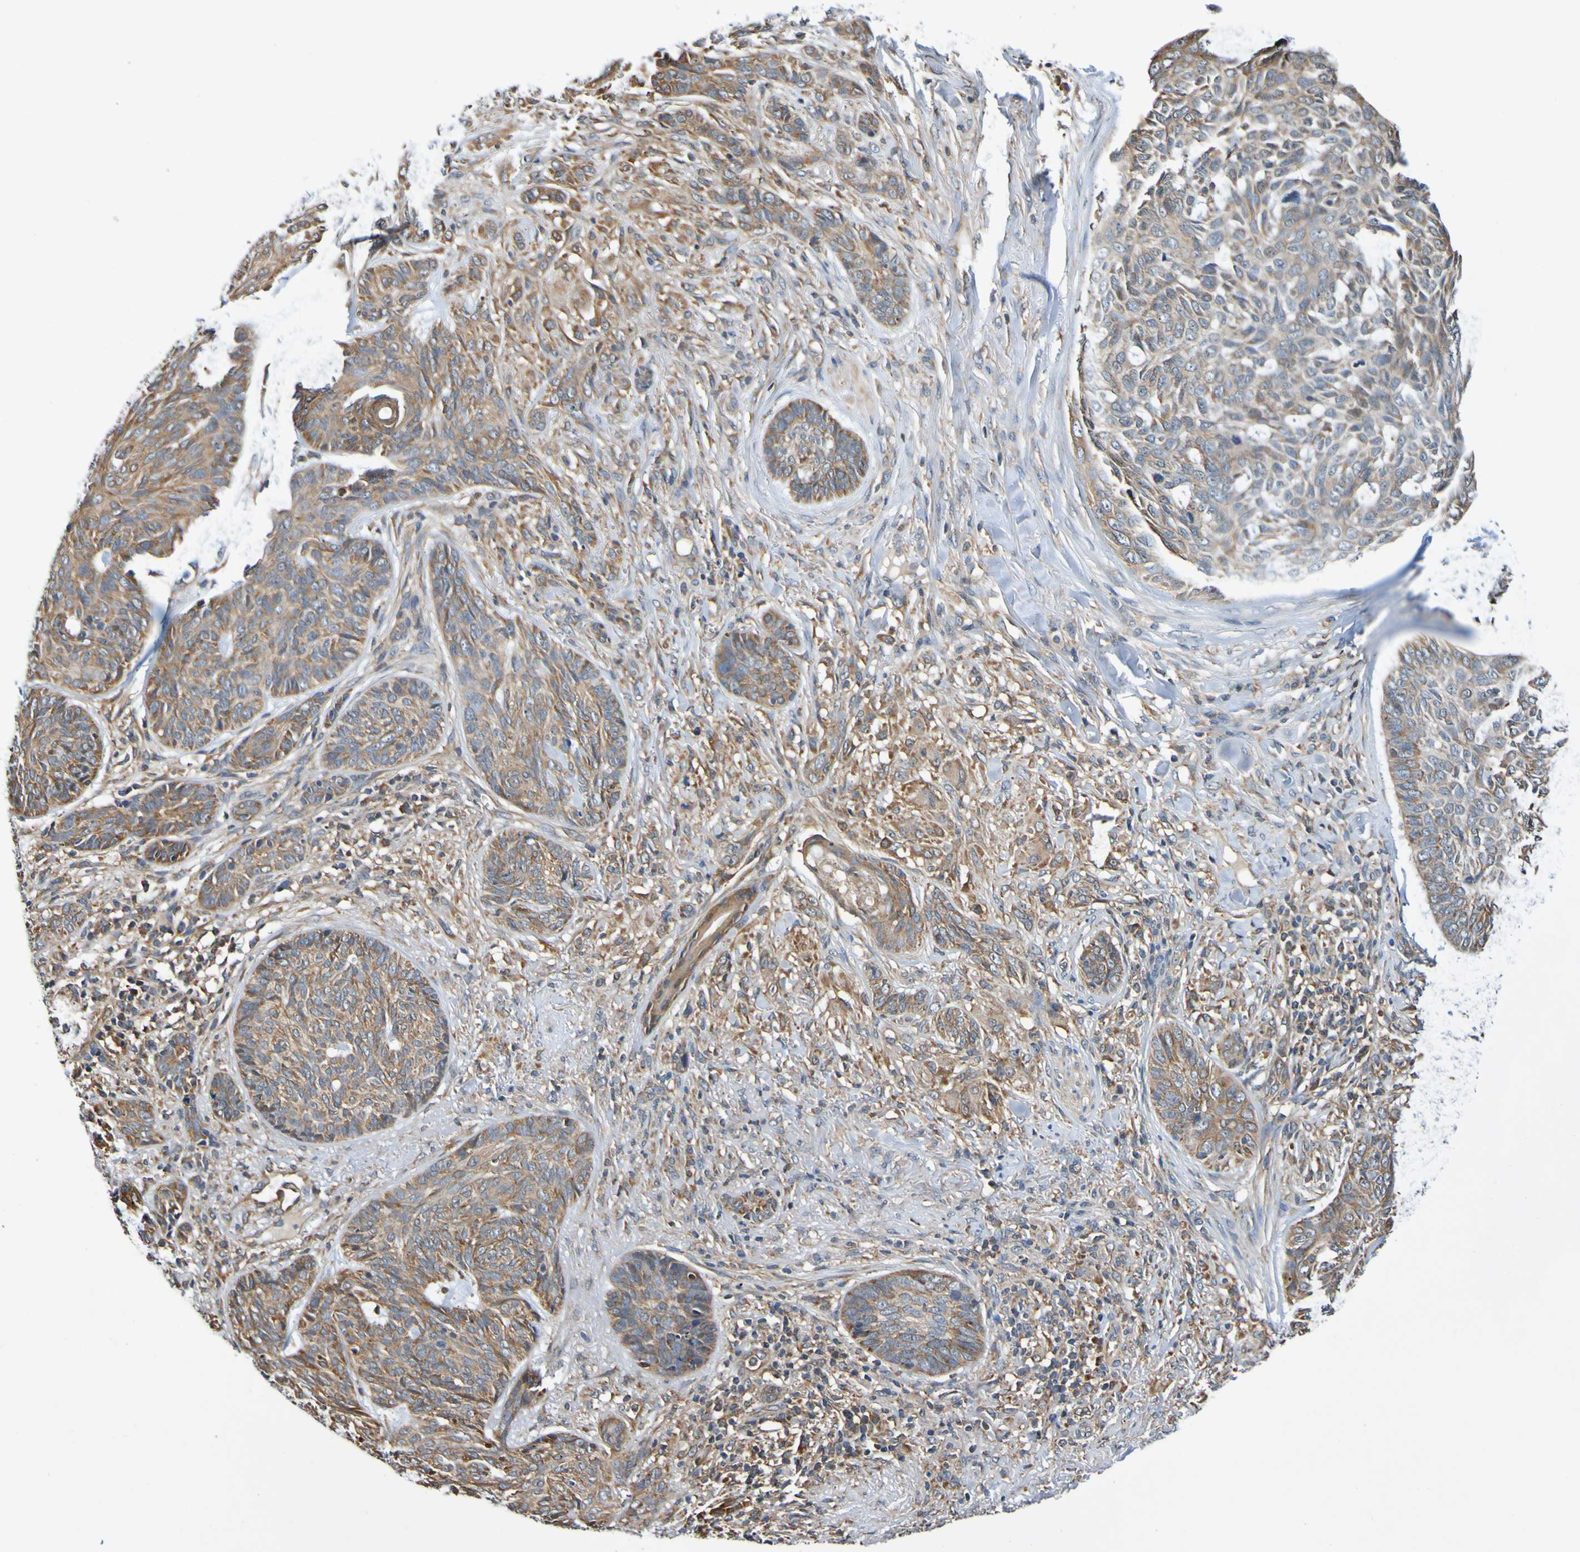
{"staining": {"intensity": "weak", "quantity": ">75%", "location": "cytoplasmic/membranous"}, "tissue": "skin cancer", "cell_type": "Tumor cells", "image_type": "cancer", "snomed": [{"axis": "morphology", "description": "Basal cell carcinoma"}, {"axis": "topography", "description": "Skin"}], "caption": "Weak cytoplasmic/membranous expression for a protein is identified in about >75% of tumor cells of skin basal cell carcinoma using immunohistochemistry (IHC).", "gene": "AXIN1", "patient": {"sex": "male", "age": 43}}